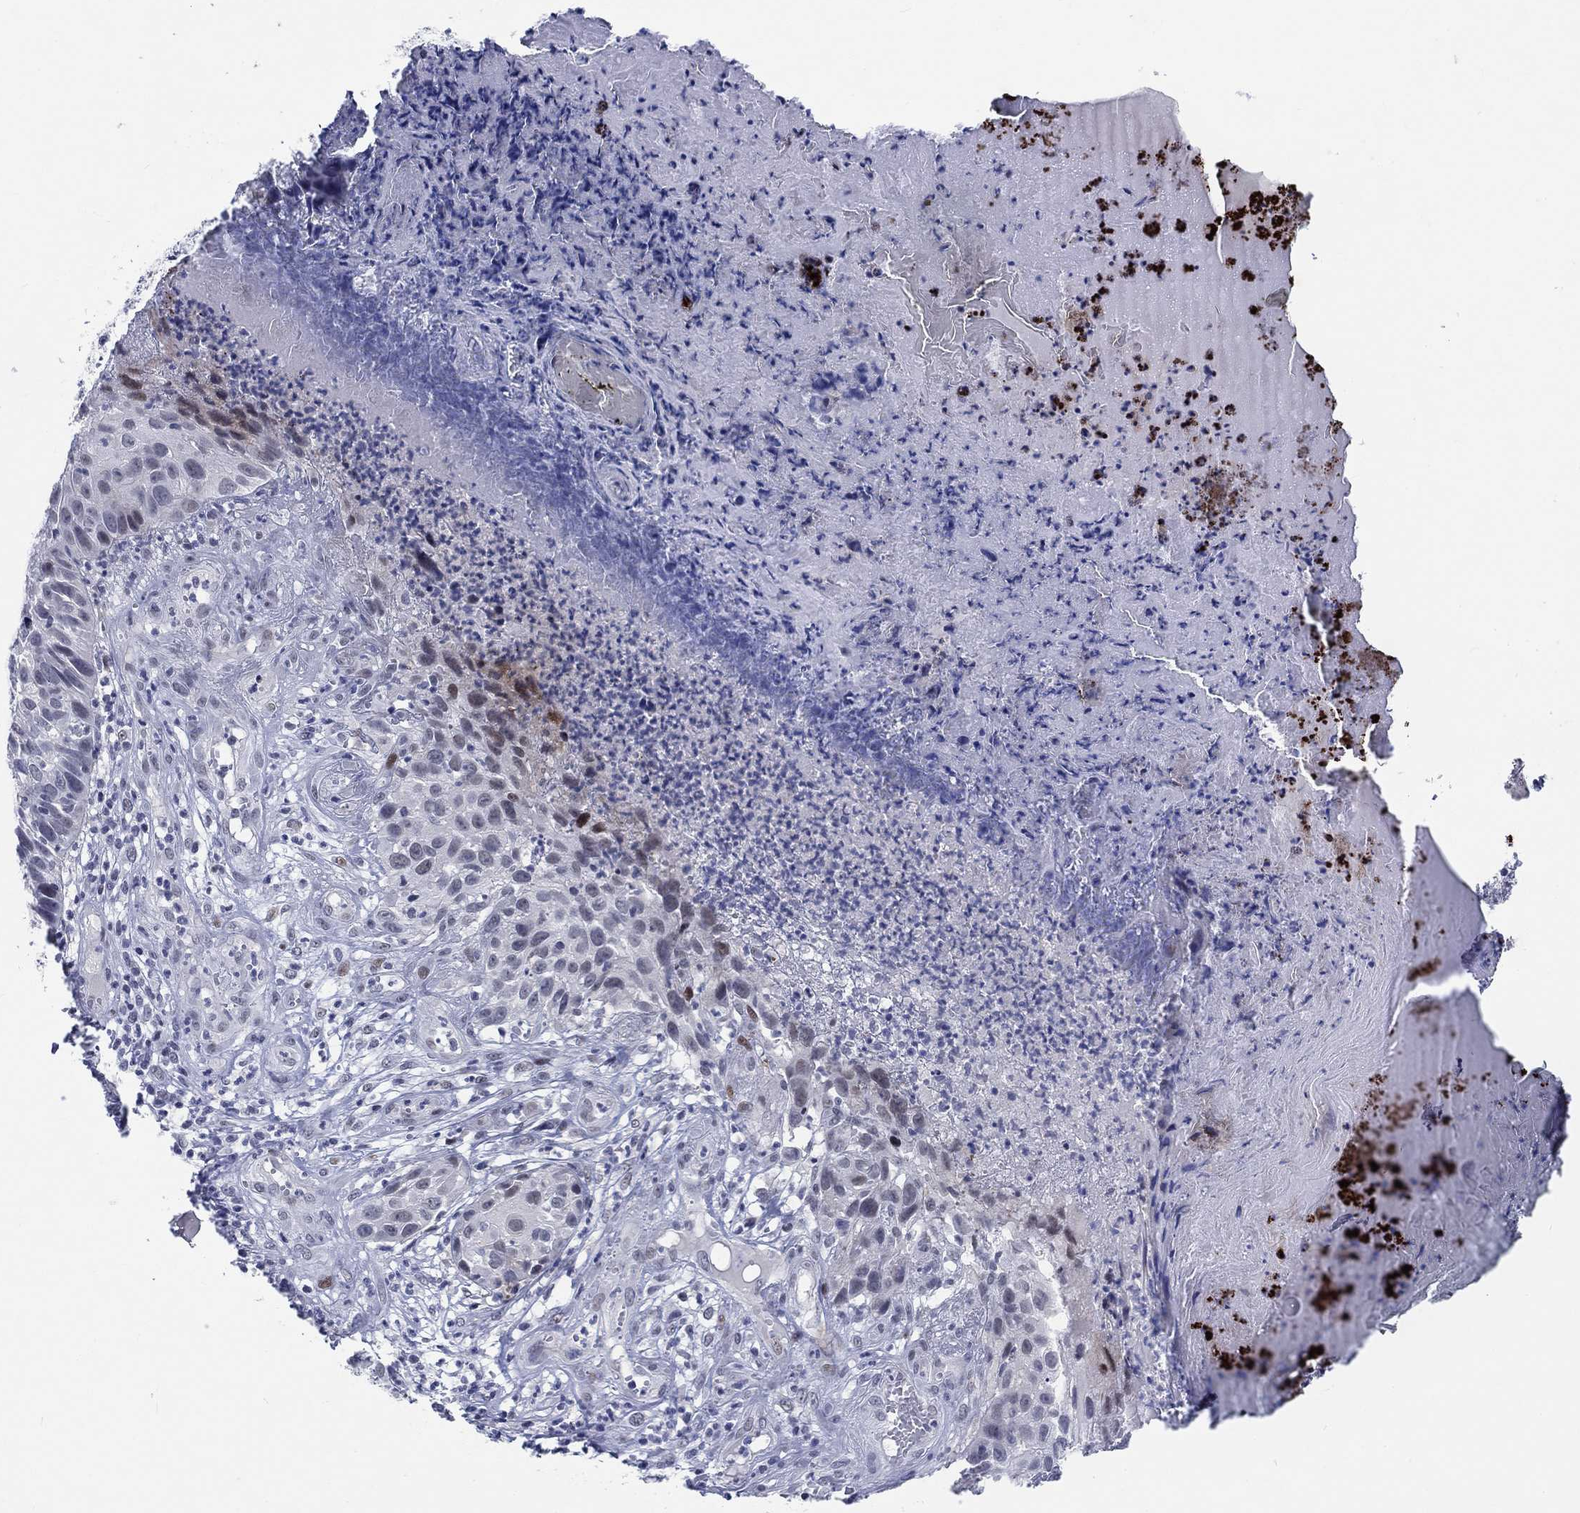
{"staining": {"intensity": "moderate", "quantity": "<25%", "location": "nuclear"}, "tissue": "skin cancer", "cell_type": "Tumor cells", "image_type": "cancer", "snomed": [{"axis": "morphology", "description": "Squamous cell carcinoma, NOS"}, {"axis": "topography", "description": "Skin"}], "caption": "Approximately <25% of tumor cells in human skin cancer (squamous cell carcinoma) demonstrate moderate nuclear protein staining as visualized by brown immunohistochemical staining.", "gene": "NEU3", "patient": {"sex": "male", "age": 92}}